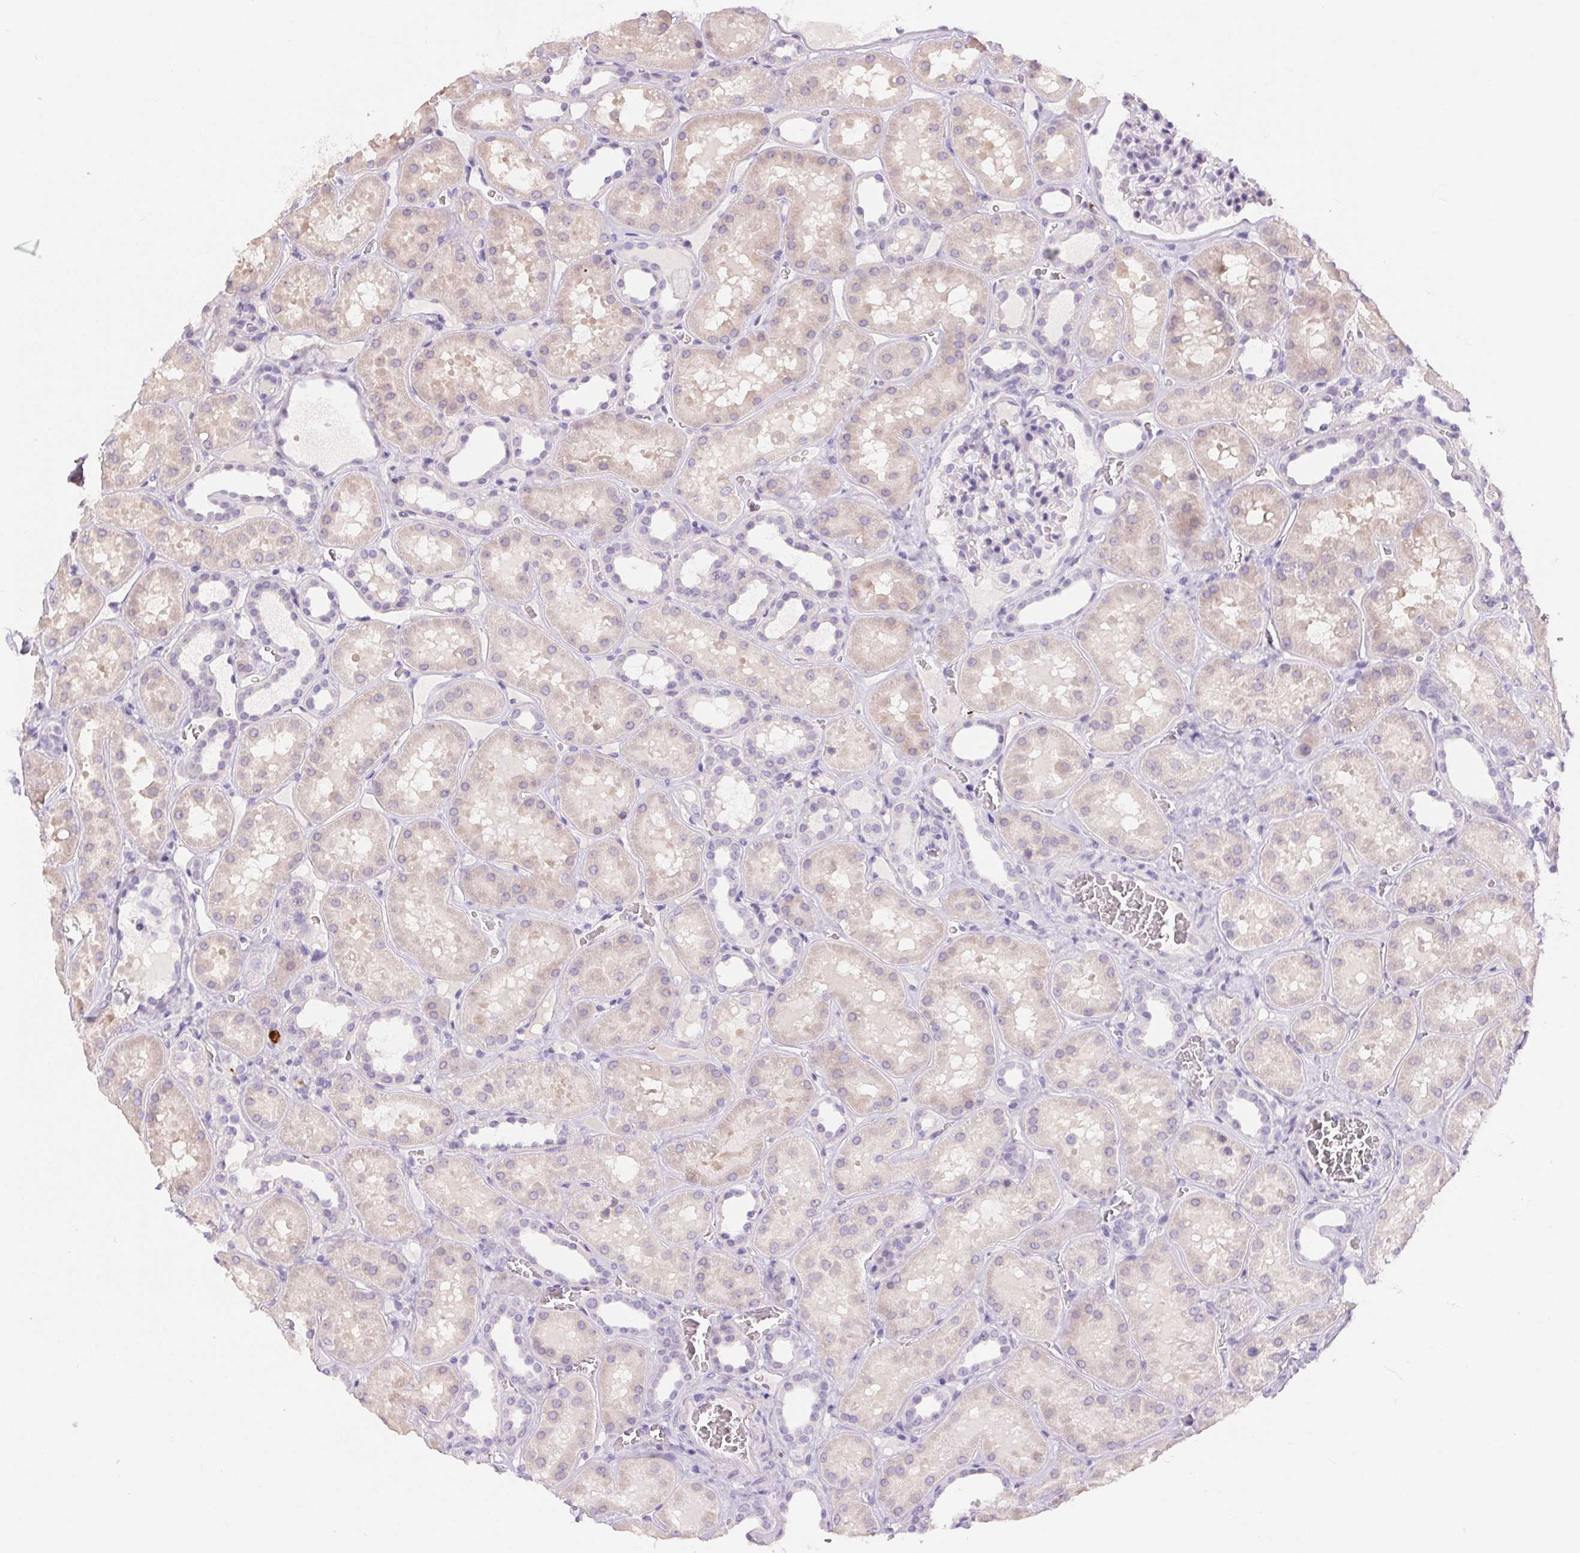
{"staining": {"intensity": "negative", "quantity": "none", "location": "none"}, "tissue": "kidney", "cell_type": "Cells in glomeruli", "image_type": "normal", "snomed": [{"axis": "morphology", "description": "Normal tissue, NOS"}, {"axis": "topography", "description": "Kidney"}], "caption": "High power microscopy image of an IHC micrograph of normal kidney, revealing no significant positivity in cells in glomeruli.", "gene": "PNLIPRP3", "patient": {"sex": "female", "age": 41}}